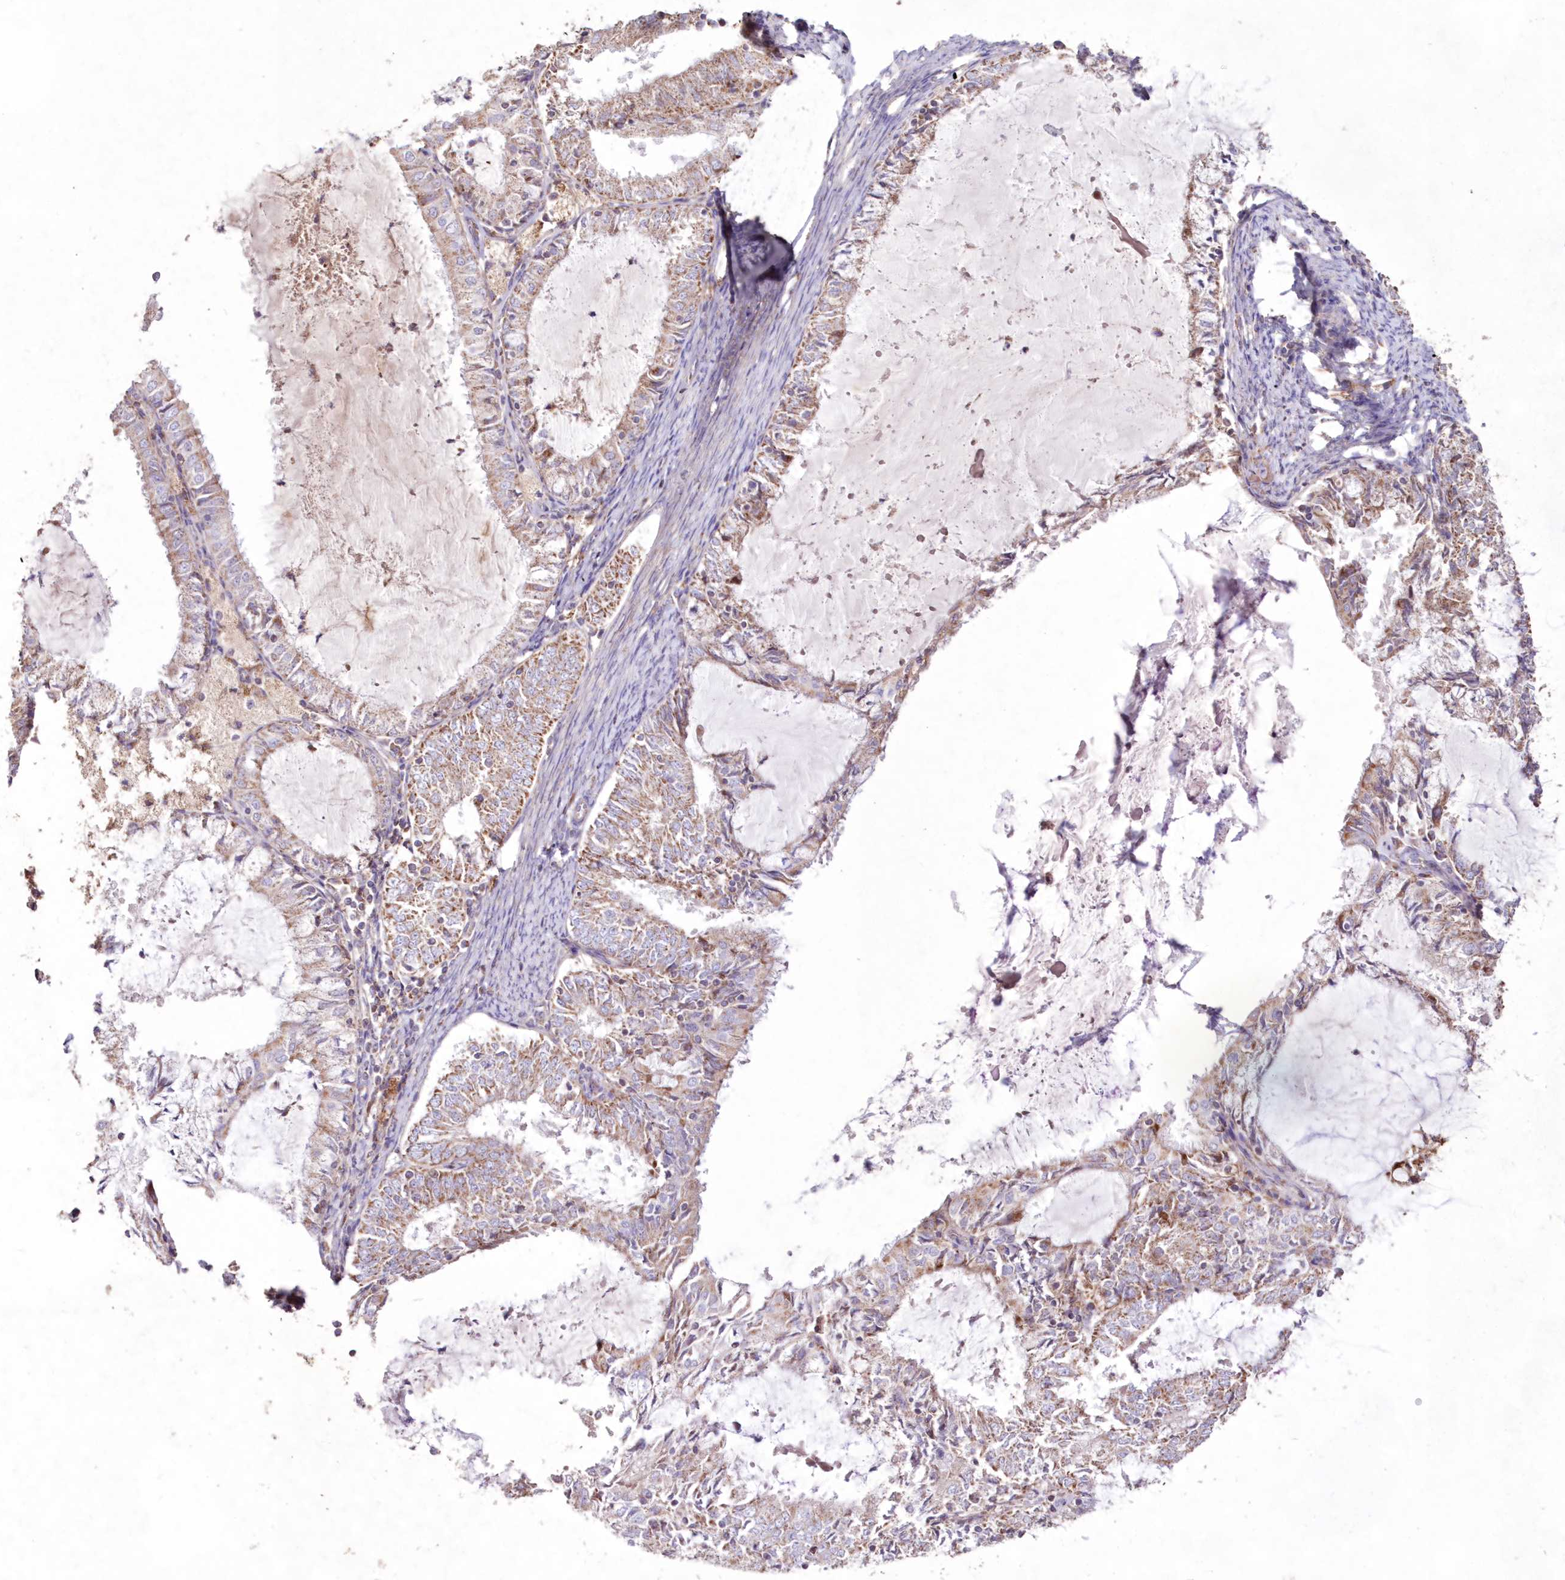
{"staining": {"intensity": "moderate", "quantity": "25%-75%", "location": "cytoplasmic/membranous"}, "tissue": "endometrial cancer", "cell_type": "Tumor cells", "image_type": "cancer", "snomed": [{"axis": "morphology", "description": "Adenocarcinoma, NOS"}, {"axis": "topography", "description": "Endometrium"}], "caption": "This photomicrograph exhibits immunohistochemistry (IHC) staining of adenocarcinoma (endometrial), with medium moderate cytoplasmic/membranous positivity in approximately 25%-75% of tumor cells.", "gene": "HADHB", "patient": {"sex": "female", "age": 57}}